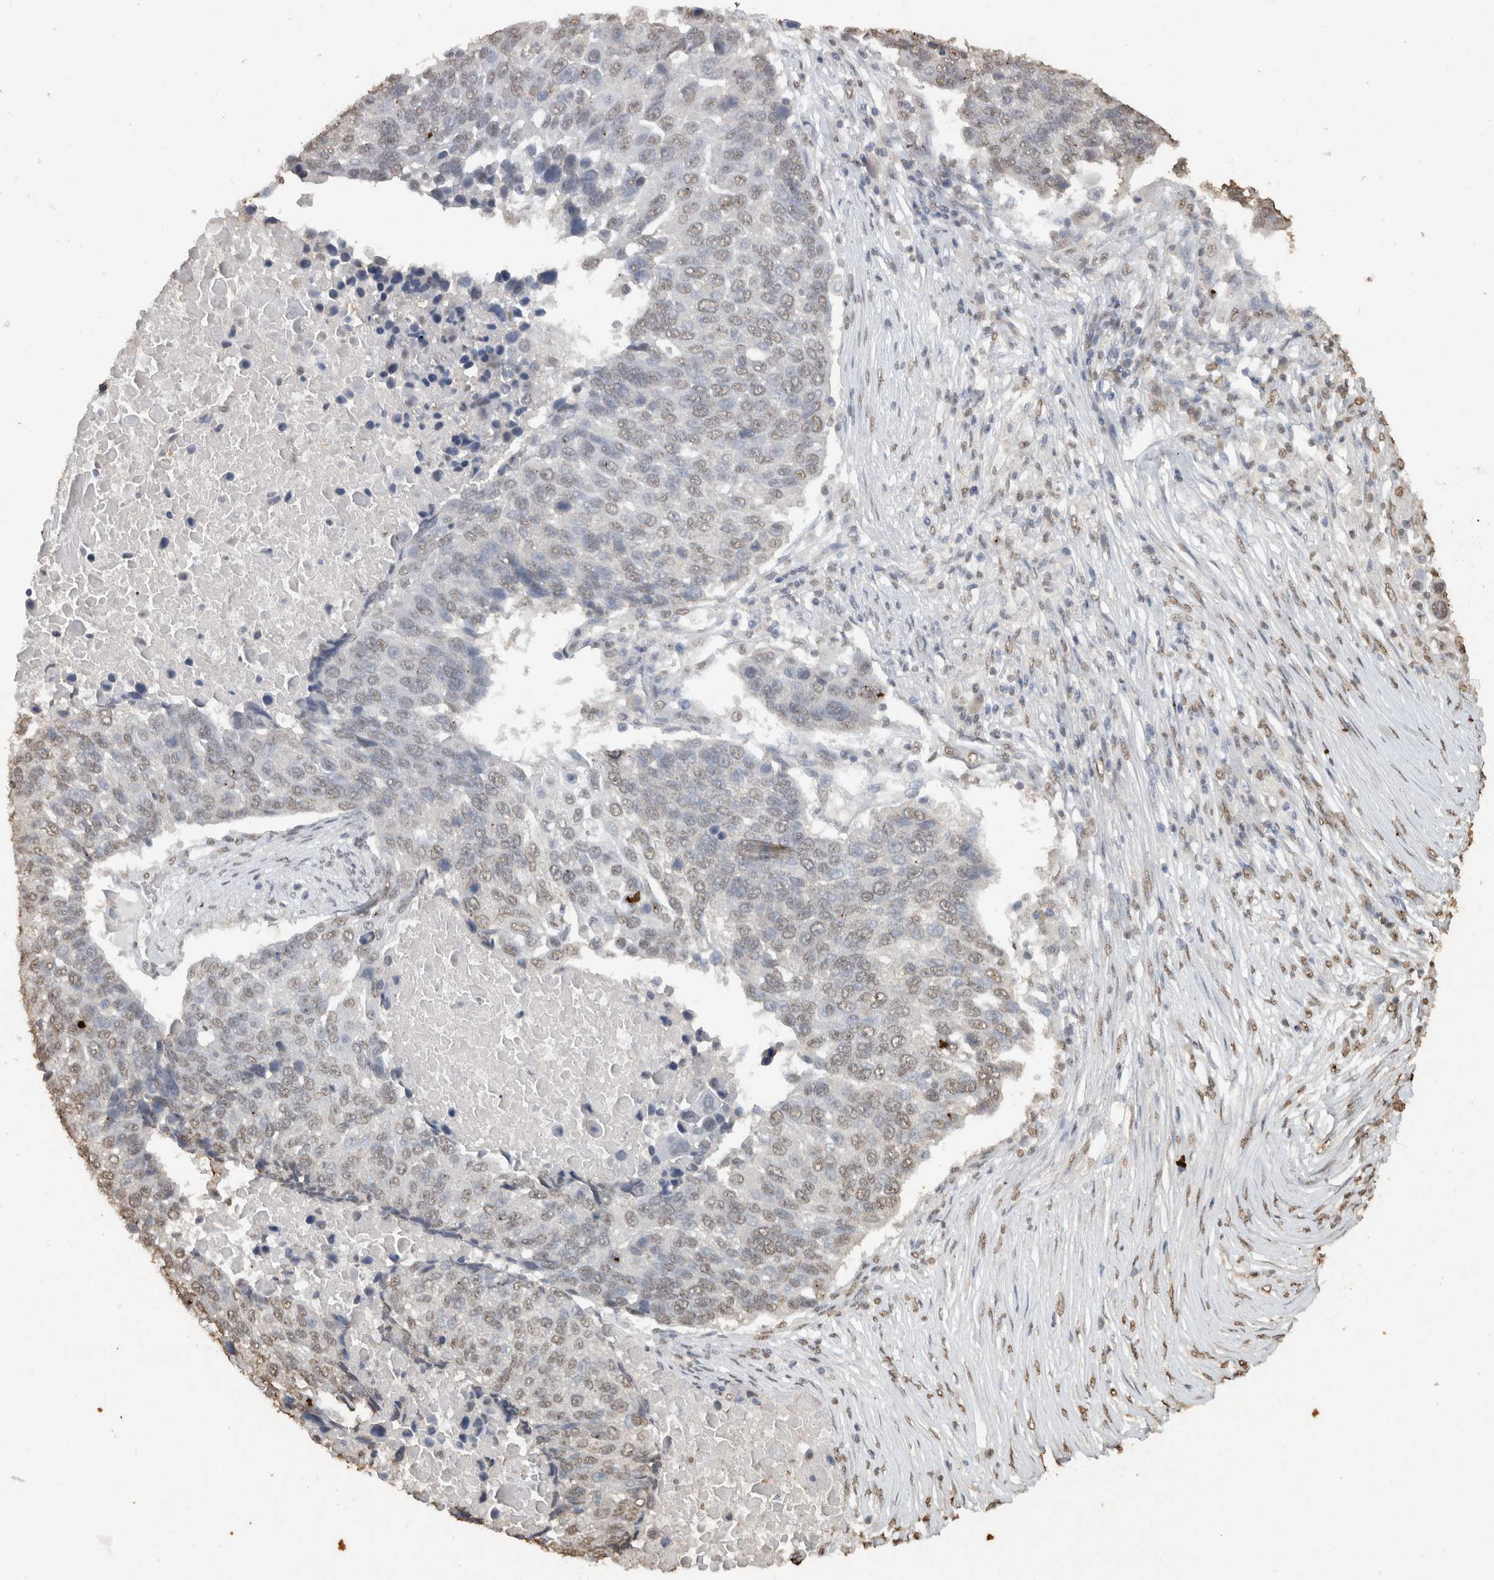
{"staining": {"intensity": "weak", "quantity": ">75%", "location": "nuclear"}, "tissue": "lung cancer", "cell_type": "Tumor cells", "image_type": "cancer", "snomed": [{"axis": "morphology", "description": "Squamous cell carcinoma, NOS"}, {"axis": "topography", "description": "Lung"}], "caption": "Lung cancer stained with a brown dye displays weak nuclear positive expression in about >75% of tumor cells.", "gene": "HAND2", "patient": {"sex": "male", "age": 66}}